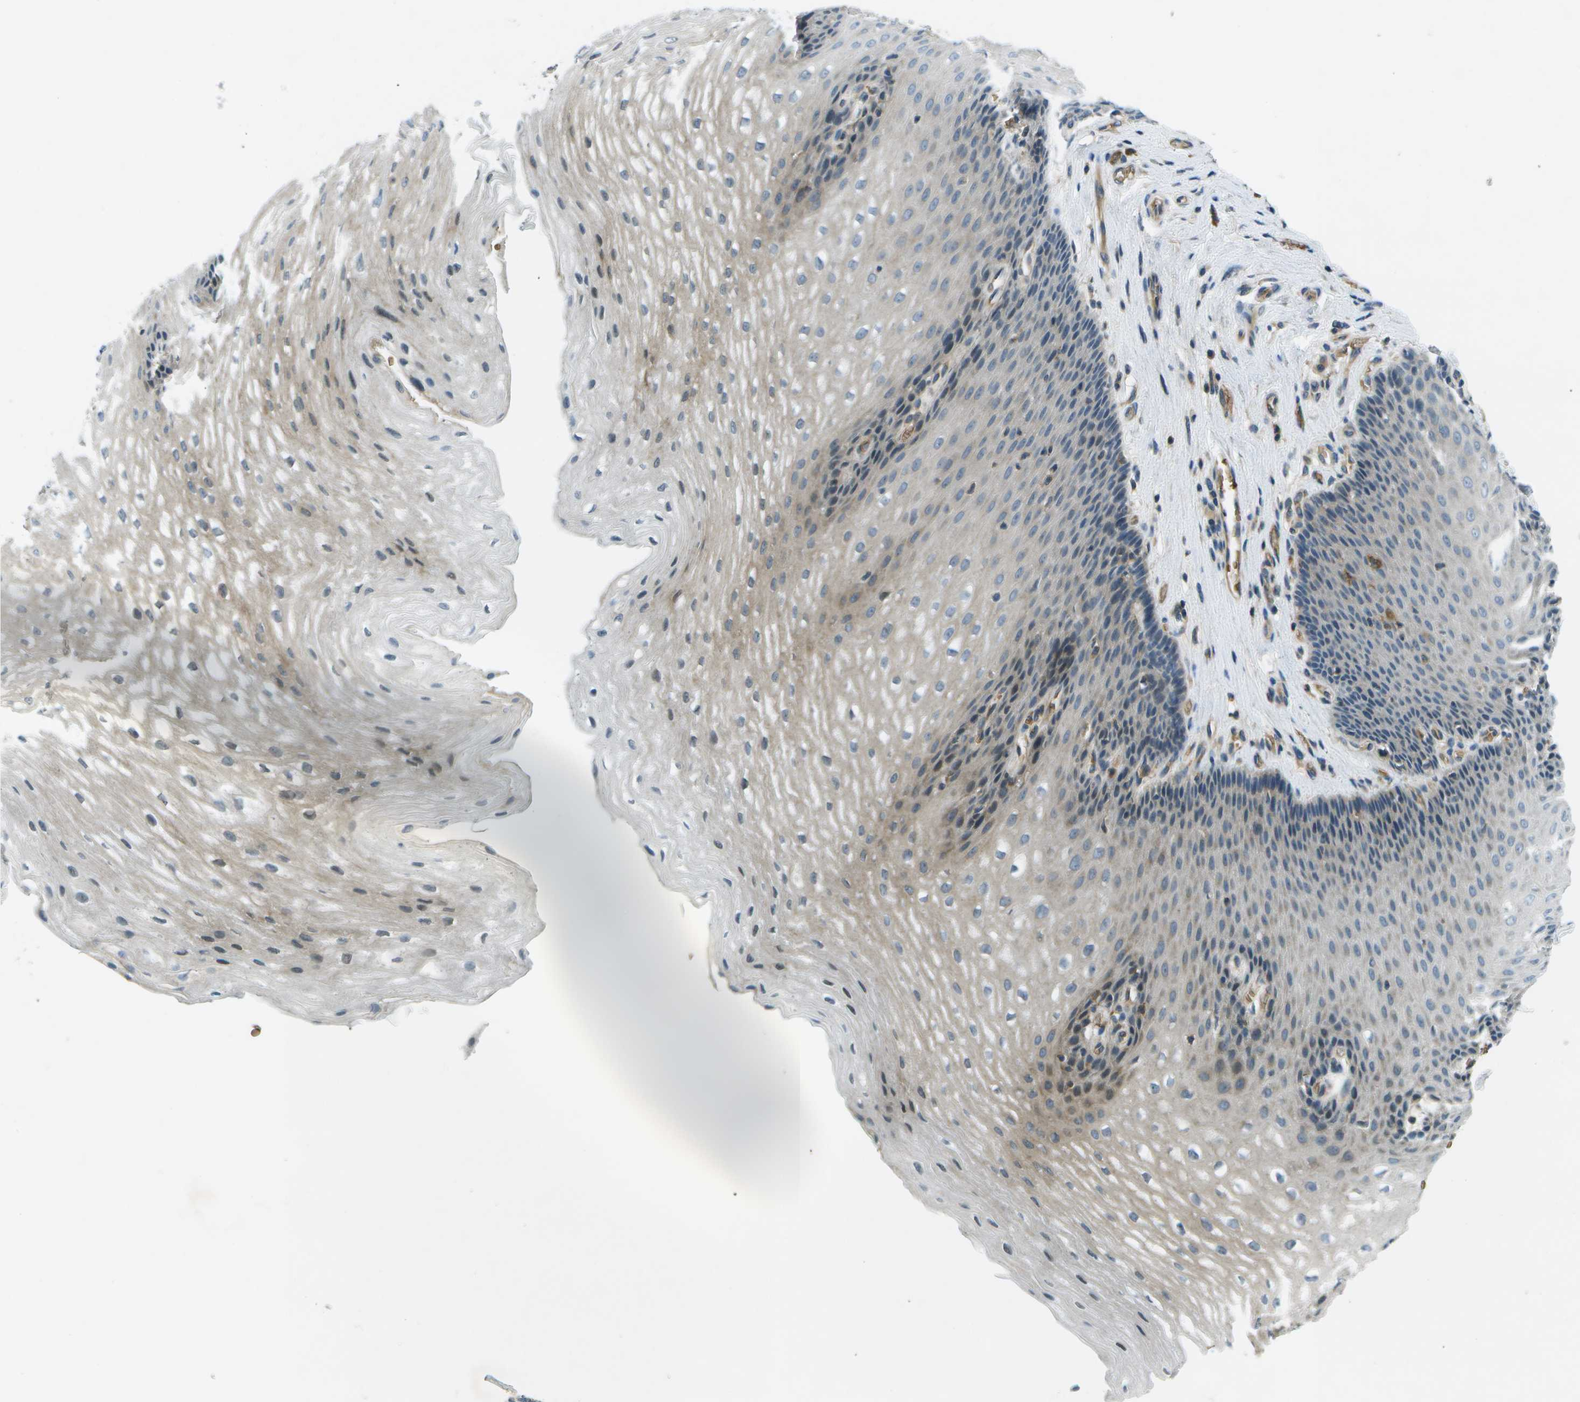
{"staining": {"intensity": "weak", "quantity": "25%-75%", "location": "cytoplasmic/membranous"}, "tissue": "esophagus", "cell_type": "Squamous epithelial cells", "image_type": "normal", "snomed": [{"axis": "morphology", "description": "Normal tissue, NOS"}, {"axis": "topography", "description": "Esophagus"}], "caption": "This is a micrograph of IHC staining of normal esophagus, which shows weak positivity in the cytoplasmic/membranous of squamous epithelial cells.", "gene": "CTIF", "patient": {"sex": "male", "age": 48}}